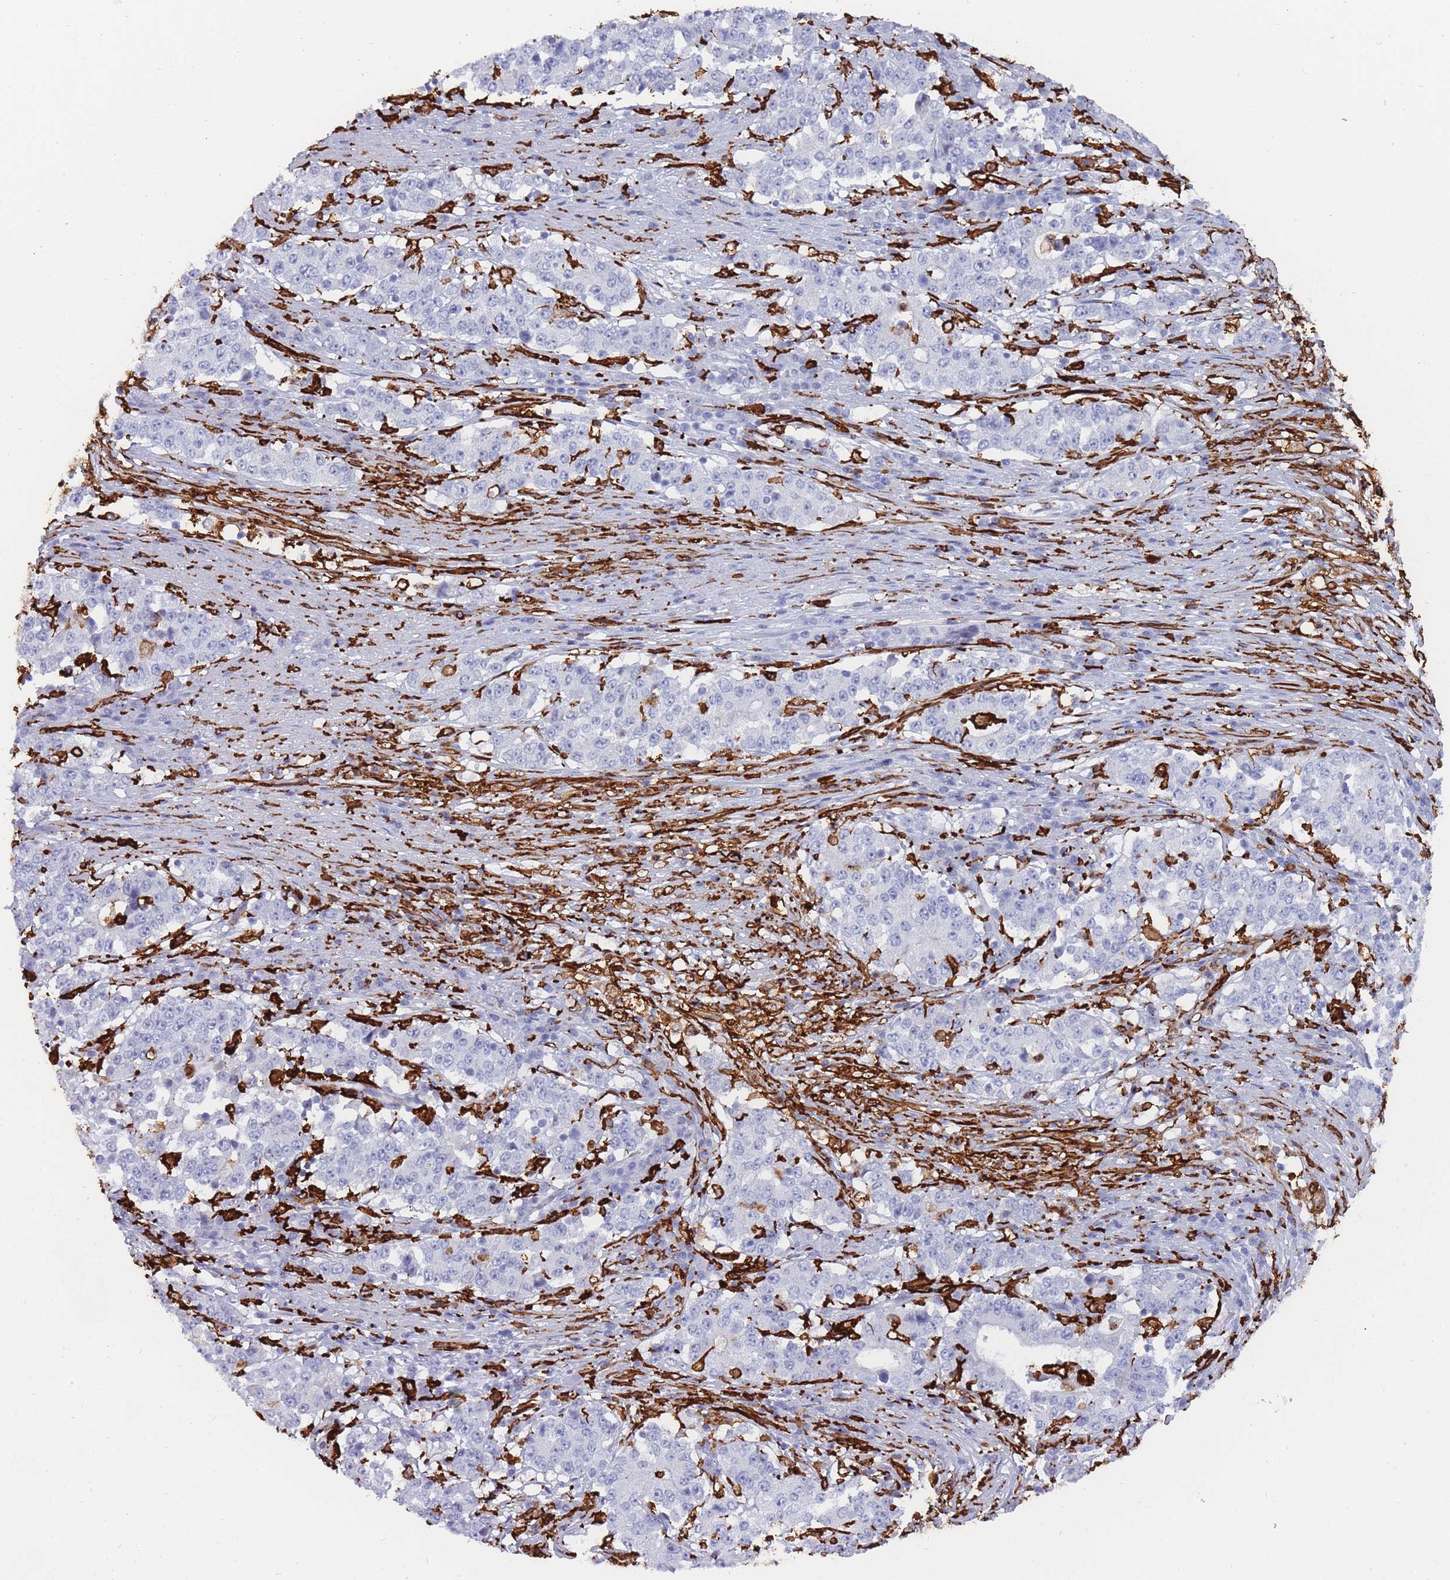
{"staining": {"intensity": "negative", "quantity": "none", "location": "none"}, "tissue": "stomach cancer", "cell_type": "Tumor cells", "image_type": "cancer", "snomed": [{"axis": "morphology", "description": "Adenocarcinoma, NOS"}, {"axis": "topography", "description": "Stomach"}], "caption": "The photomicrograph exhibits no staining of tumor cells in stomach cancer (adenocarcinoma).", "gene": "AIF1", "patient": {"sex": "male", "age": 59}}